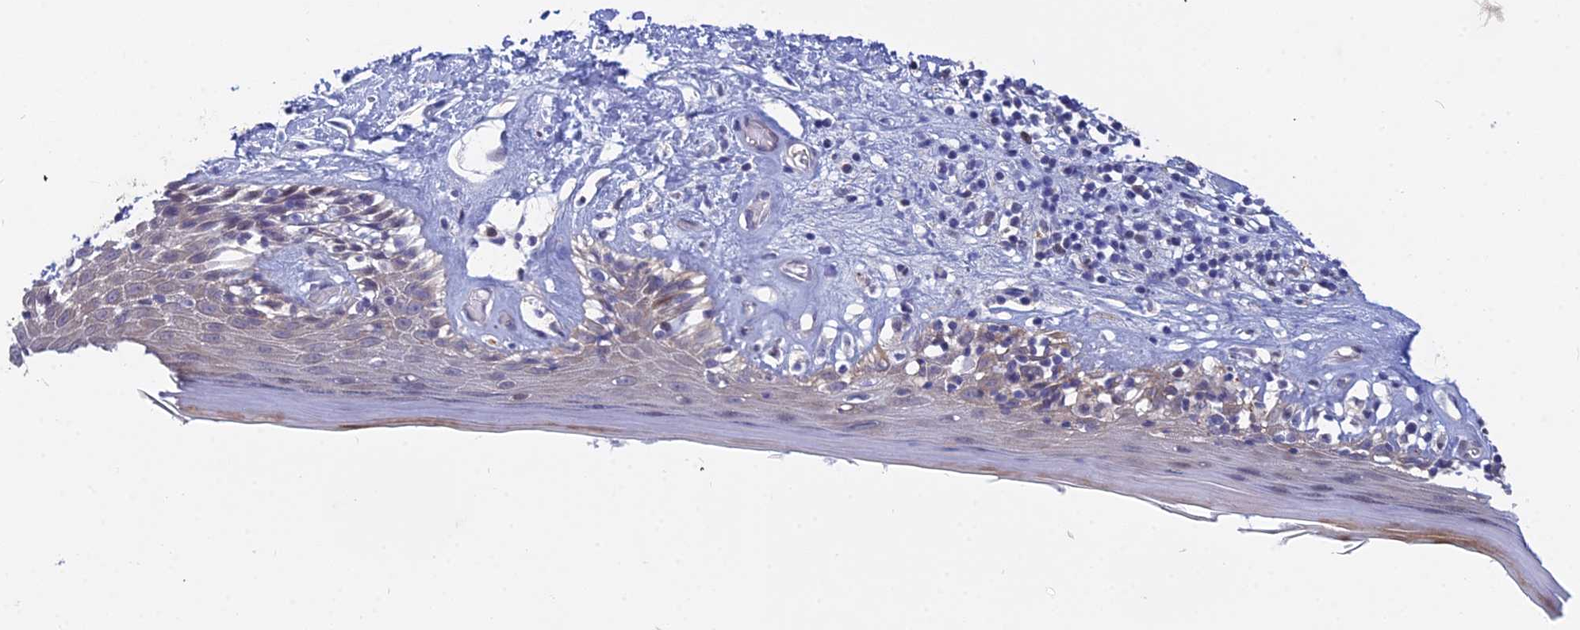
{"staining": {"intensity": "weak", "quantity": "25%-75%", "location": "cytoplasmic/membranous"}, "tissue": "skin", "cell_type": "Epidermal cells", "image_type": "normal", "snomed": [{"axis": "morphology", "description": "Normal tissue, NOS"}, {"axis": "topography", "description": "Adipose tissue"}, {"axis": "topography", "description": "Vascular tissue"}, {"axis": "topography", "description": "Vulva"}, {"axis": "topography", "description": "Peripheral nerve tissue"}], "caption": "This histopathology image reveals IHC staining of unremarkable human skin, with low weak cytoplasmic/membranous staining in approximately 25%-75% of epidermal cells.", "gene": "B3GALT4", "patient": {"sex": "female", "age": 86}}